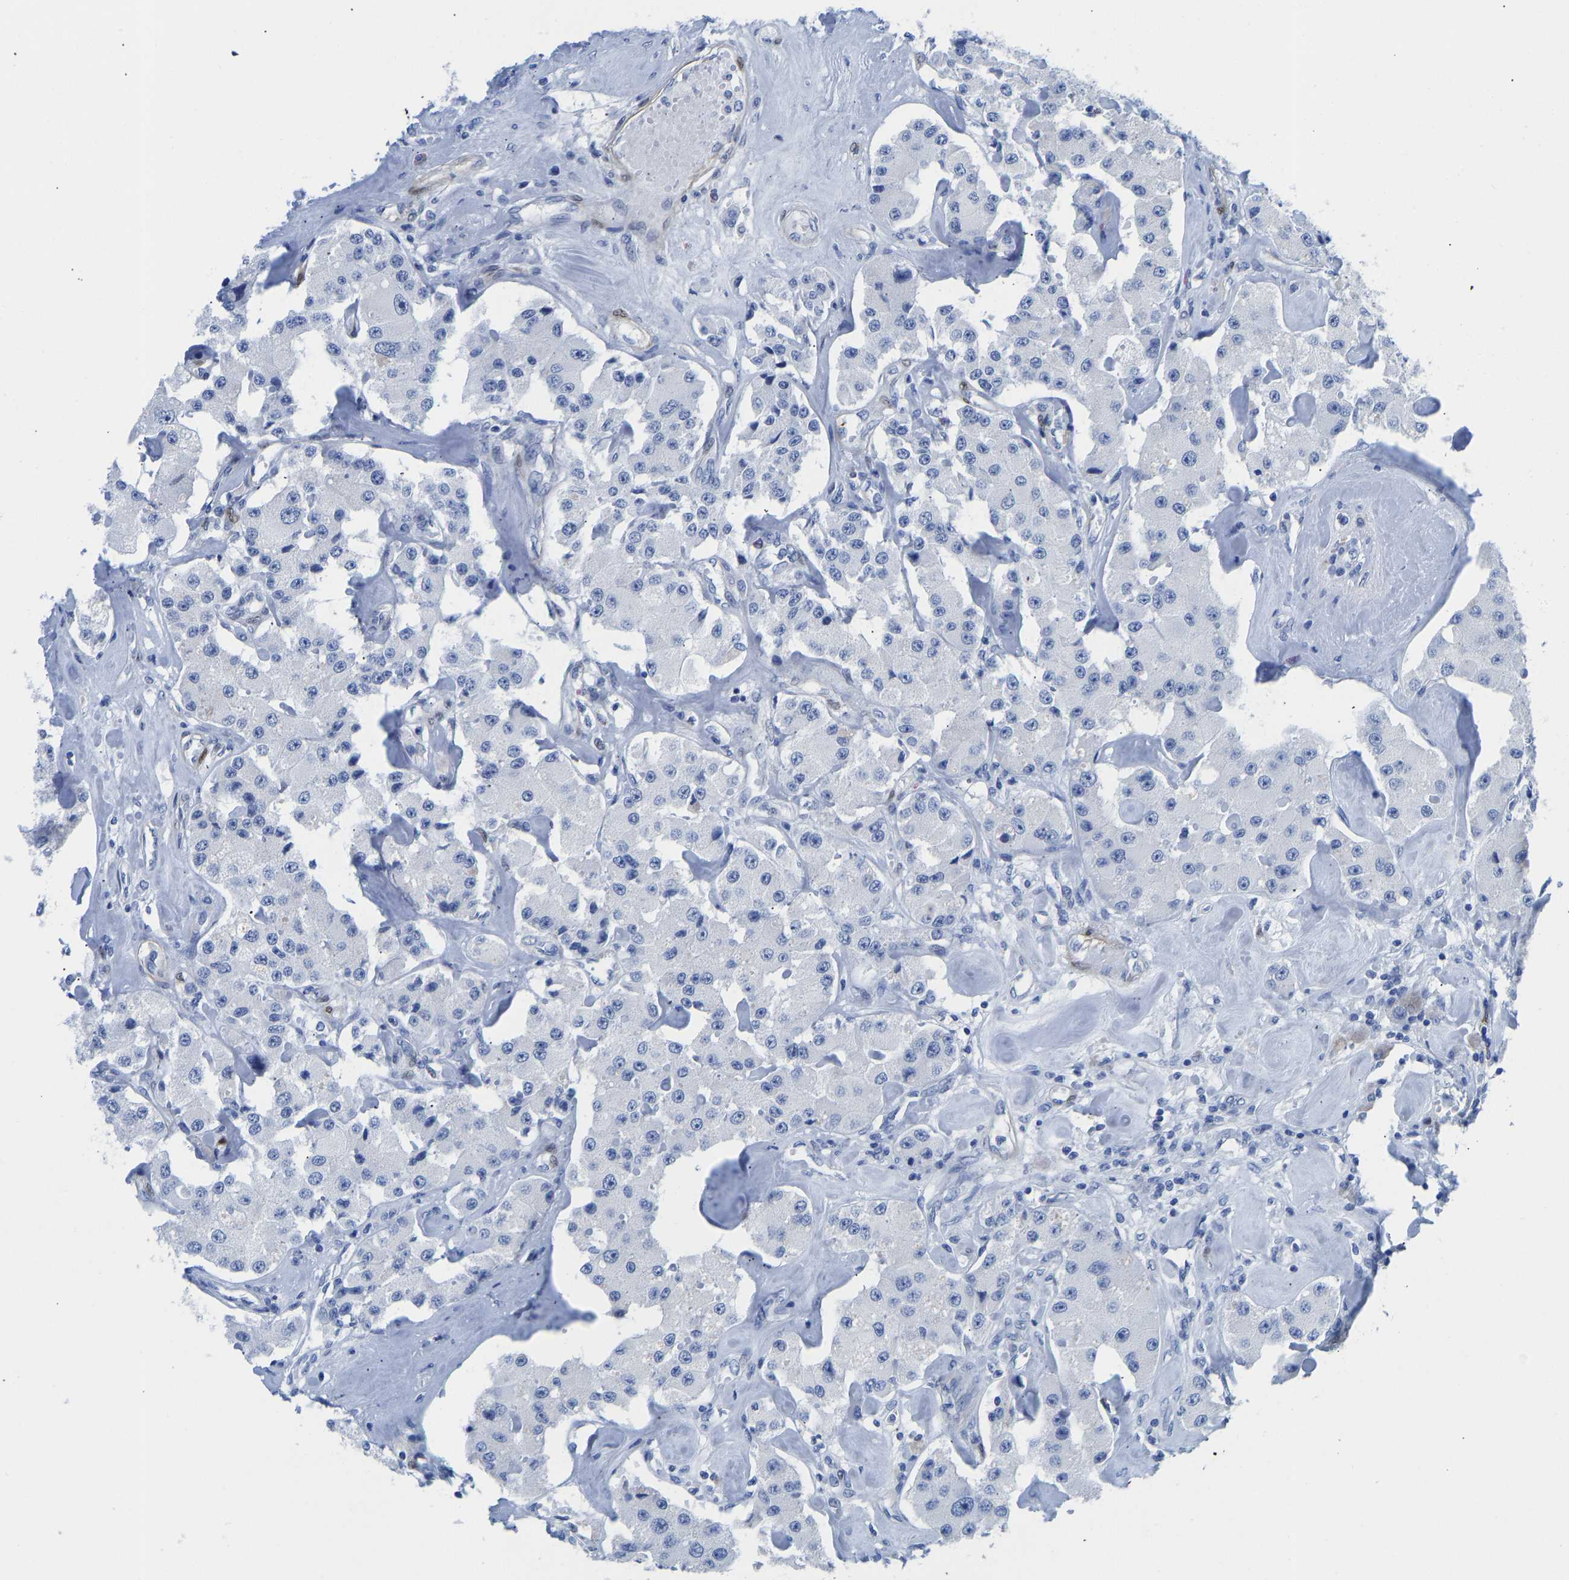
{"staining": {"intensity": "negative", "quantity": "none", "location": "none"}, "tissue": "carcinoid", "cell_type": "Tumor cells", "image_type": "cancer", "snomed": [{"axis": "morphology", "description": "Carcinoid, malignant, NOS"}, {"axis": "topography", "description": "Pancreas"}], "caption": "Carcinoid (malignant) stained for a protein using IHC exhibits no staining tumor cells.", "gene": "NKAIN3", "patient": {"sex": "male", "age": 41}}